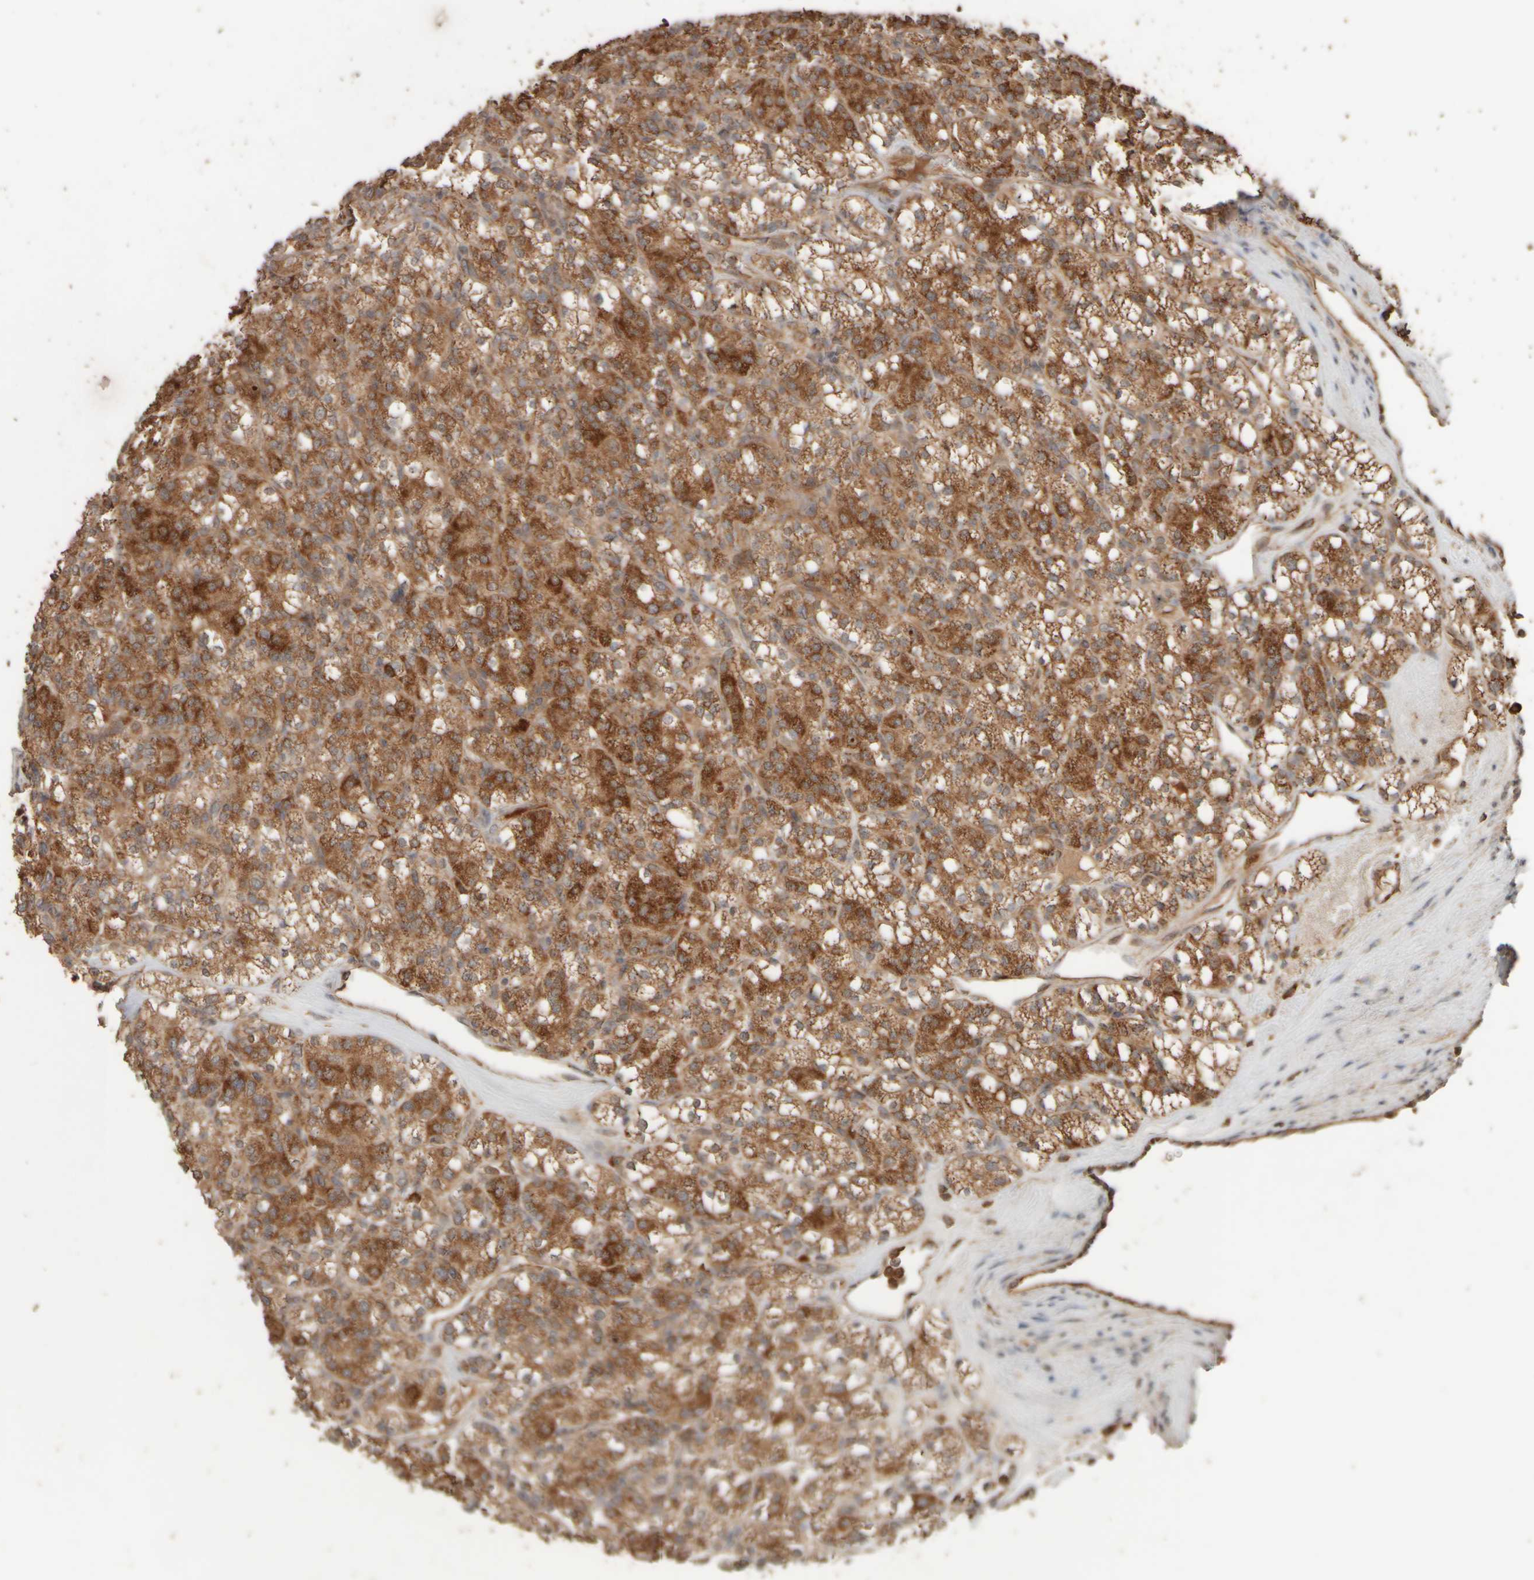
{"staining": {"intensity": "strong", "quantity": ">75%", "location": "cytoplasmic/membranous"}, "tissue": "renal cancer", "cell_type": "Tumor cells", "image_type": "cancer", "snomed": [{"axis": "morphology", "description": "Adenocarcinoma, NOS"}, {"axis": "topography", "description": "Kidney"}], "caption": "Adenocarcinoma (renal) tissue exhibits strong cytoplasmic/membranous expression in approximately >75% of tumor cells The protein is stained brown, and the nuclei are stained in blue (DAB (3,3'-diaminobenzidine) IHC with brightfield microscopy, high magnification).", "gene": "EIF2B3", "patient": {"sex": "male", "age": 77}}